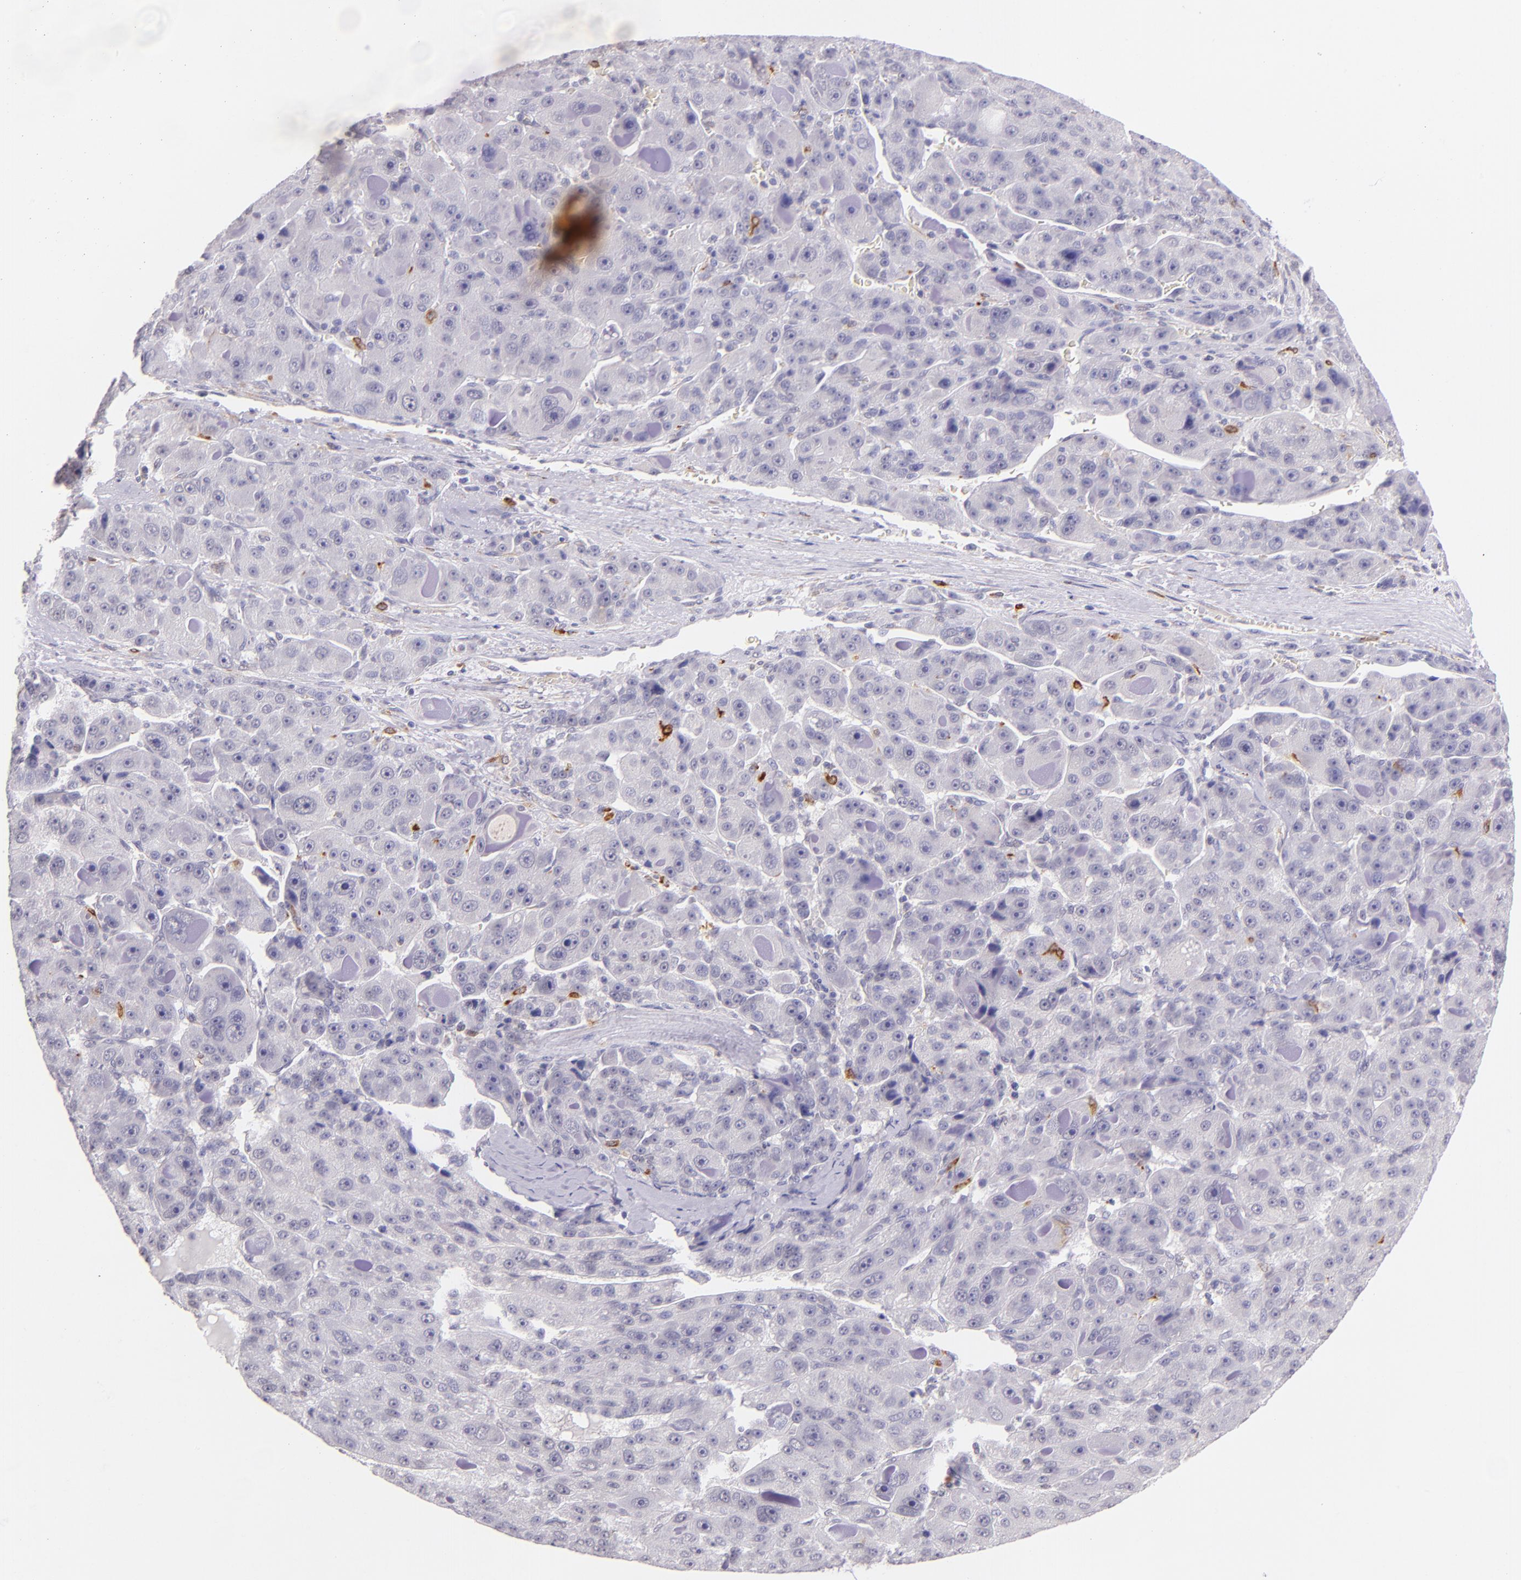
{"staining": {"intensity": "negative", "quantity": "none", "location": "none"}, "tissue": "liver cancer", "cell_type": "Tumor cells", "image_type": "cancer", "snomed": [{"axis": "morphology", "description": "Carcinoma, Hepatocellular, NOS"}, {"axis": "topography", "description": "Liver"}], "caption": "This is an immunohistochemistry histopathology image of liver cancer. There is no staining in tumor cells.", "gene": "RTN1", "patient": {"sex": "male", "age": 76}}